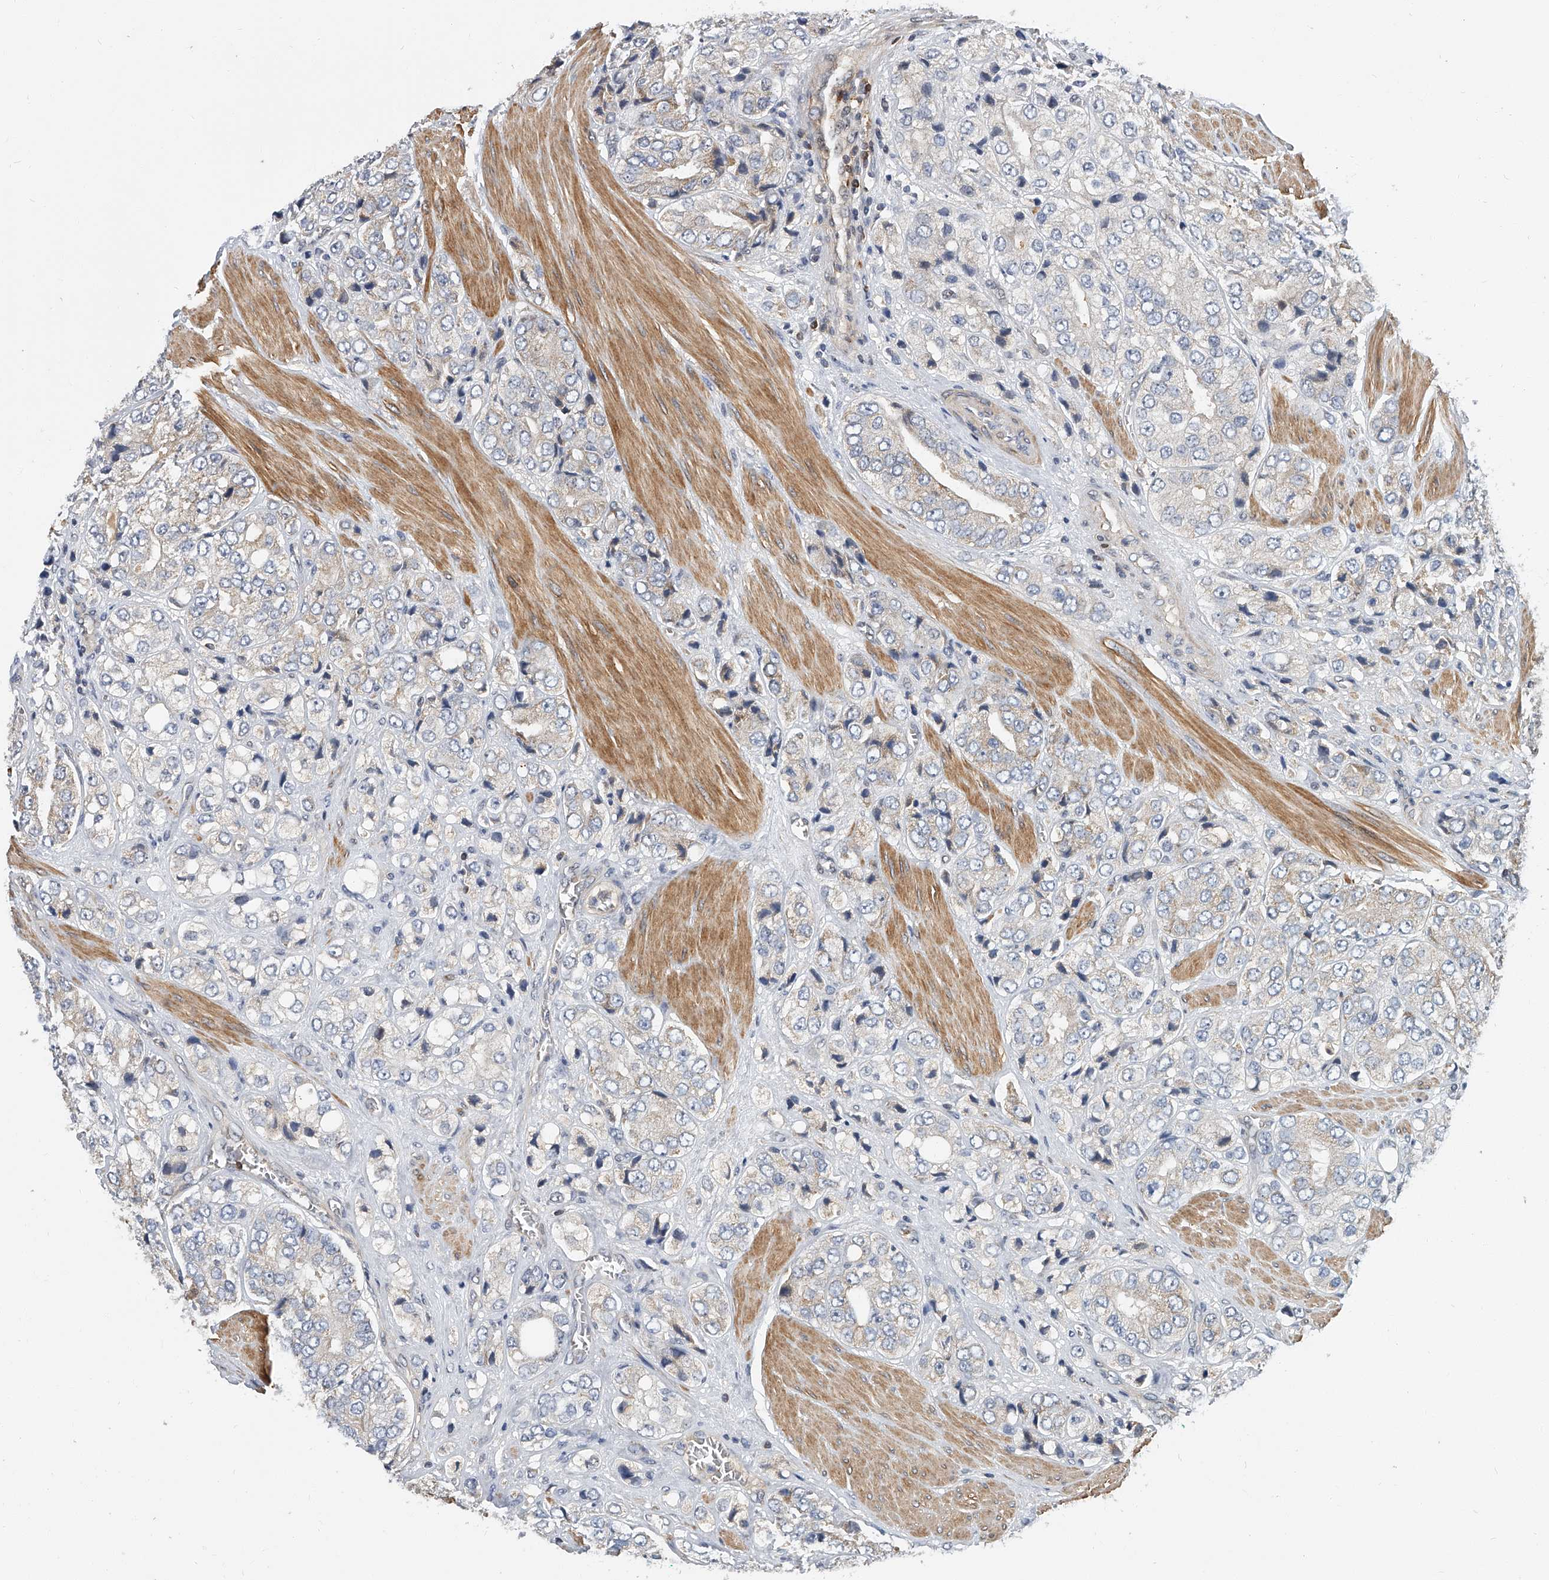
{"staining": {"intensity": "negative", "quantity": "none", "location": "none"}, "tissue": "prostate cancer", "cell_type": "Tumor cells", "image_type": "cancer", "snomed": [{"axis": "morphology", "description": "Adenocarcinoma, High grade"}, {"axis": "topography", "description": "Prostate"}], "caption": "Immunohistochemistry (IHC) of high-grade adenocarcinoma (prostate) reveals no positivity in tumor cells.", "gene": "CD200", "patient": {"sex": "male", "age": 50}}